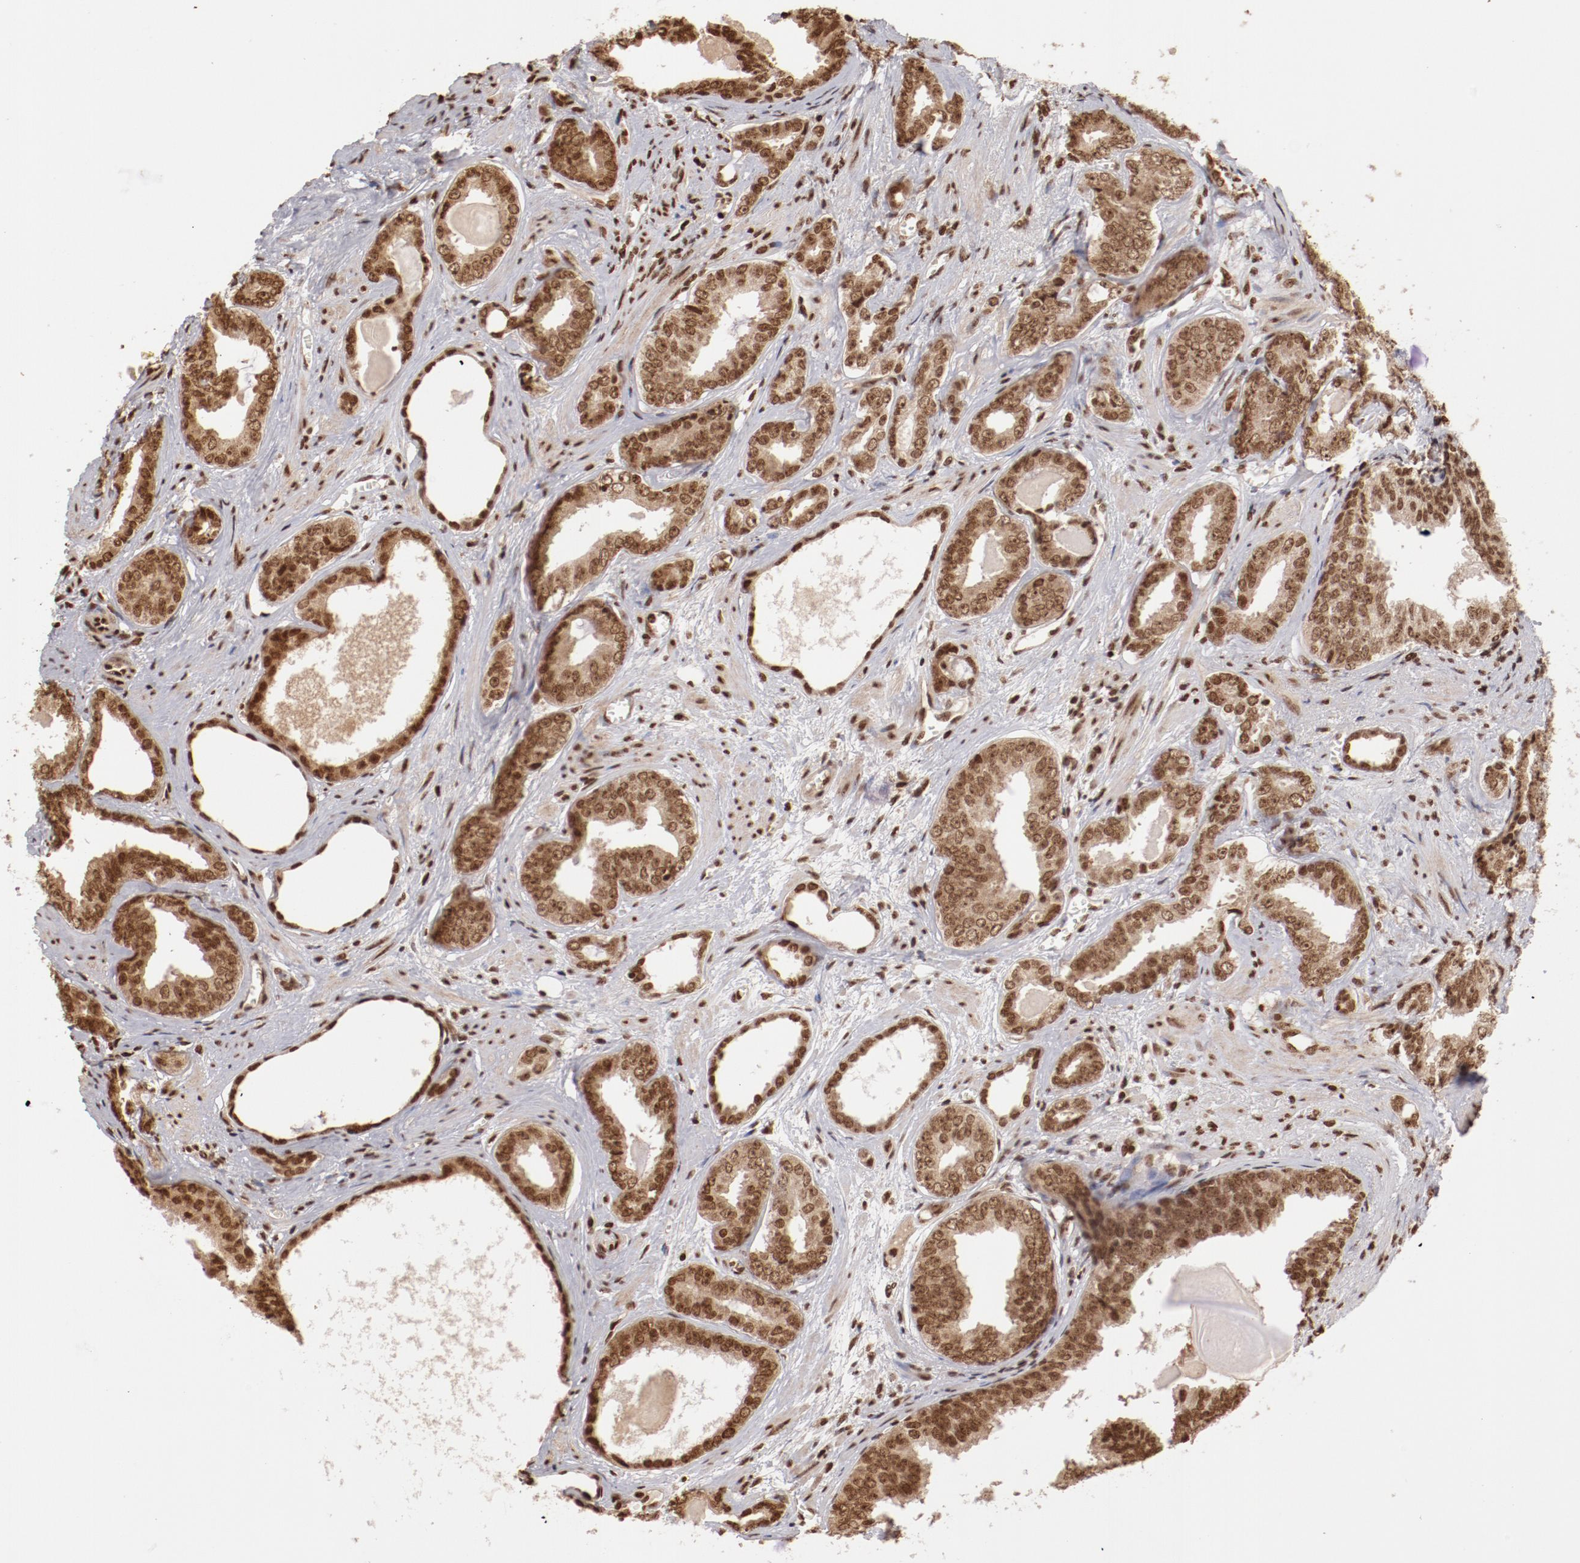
{"staining": {"intensity": "moderate", "quantity": ">75%", "location": "nuclear"}, "tissue": "prostate cancer", "cell_type": "Tumor cells", "image_type": "cancer", "snomed": [{"axis": "morphology", "description": "Adenocarcinoma, Medium grade"}, {"axis": "topography", "description": "Prostate"}], "caption": "Moderate nuclear positivity is seen in approximately >75% of tumor cells in prostate cancer. (DAB IHC, brown staining for protein, blue staining for nuclei).", "gene": "ABL2", "patient": {"sex": "male", "age": 79}}